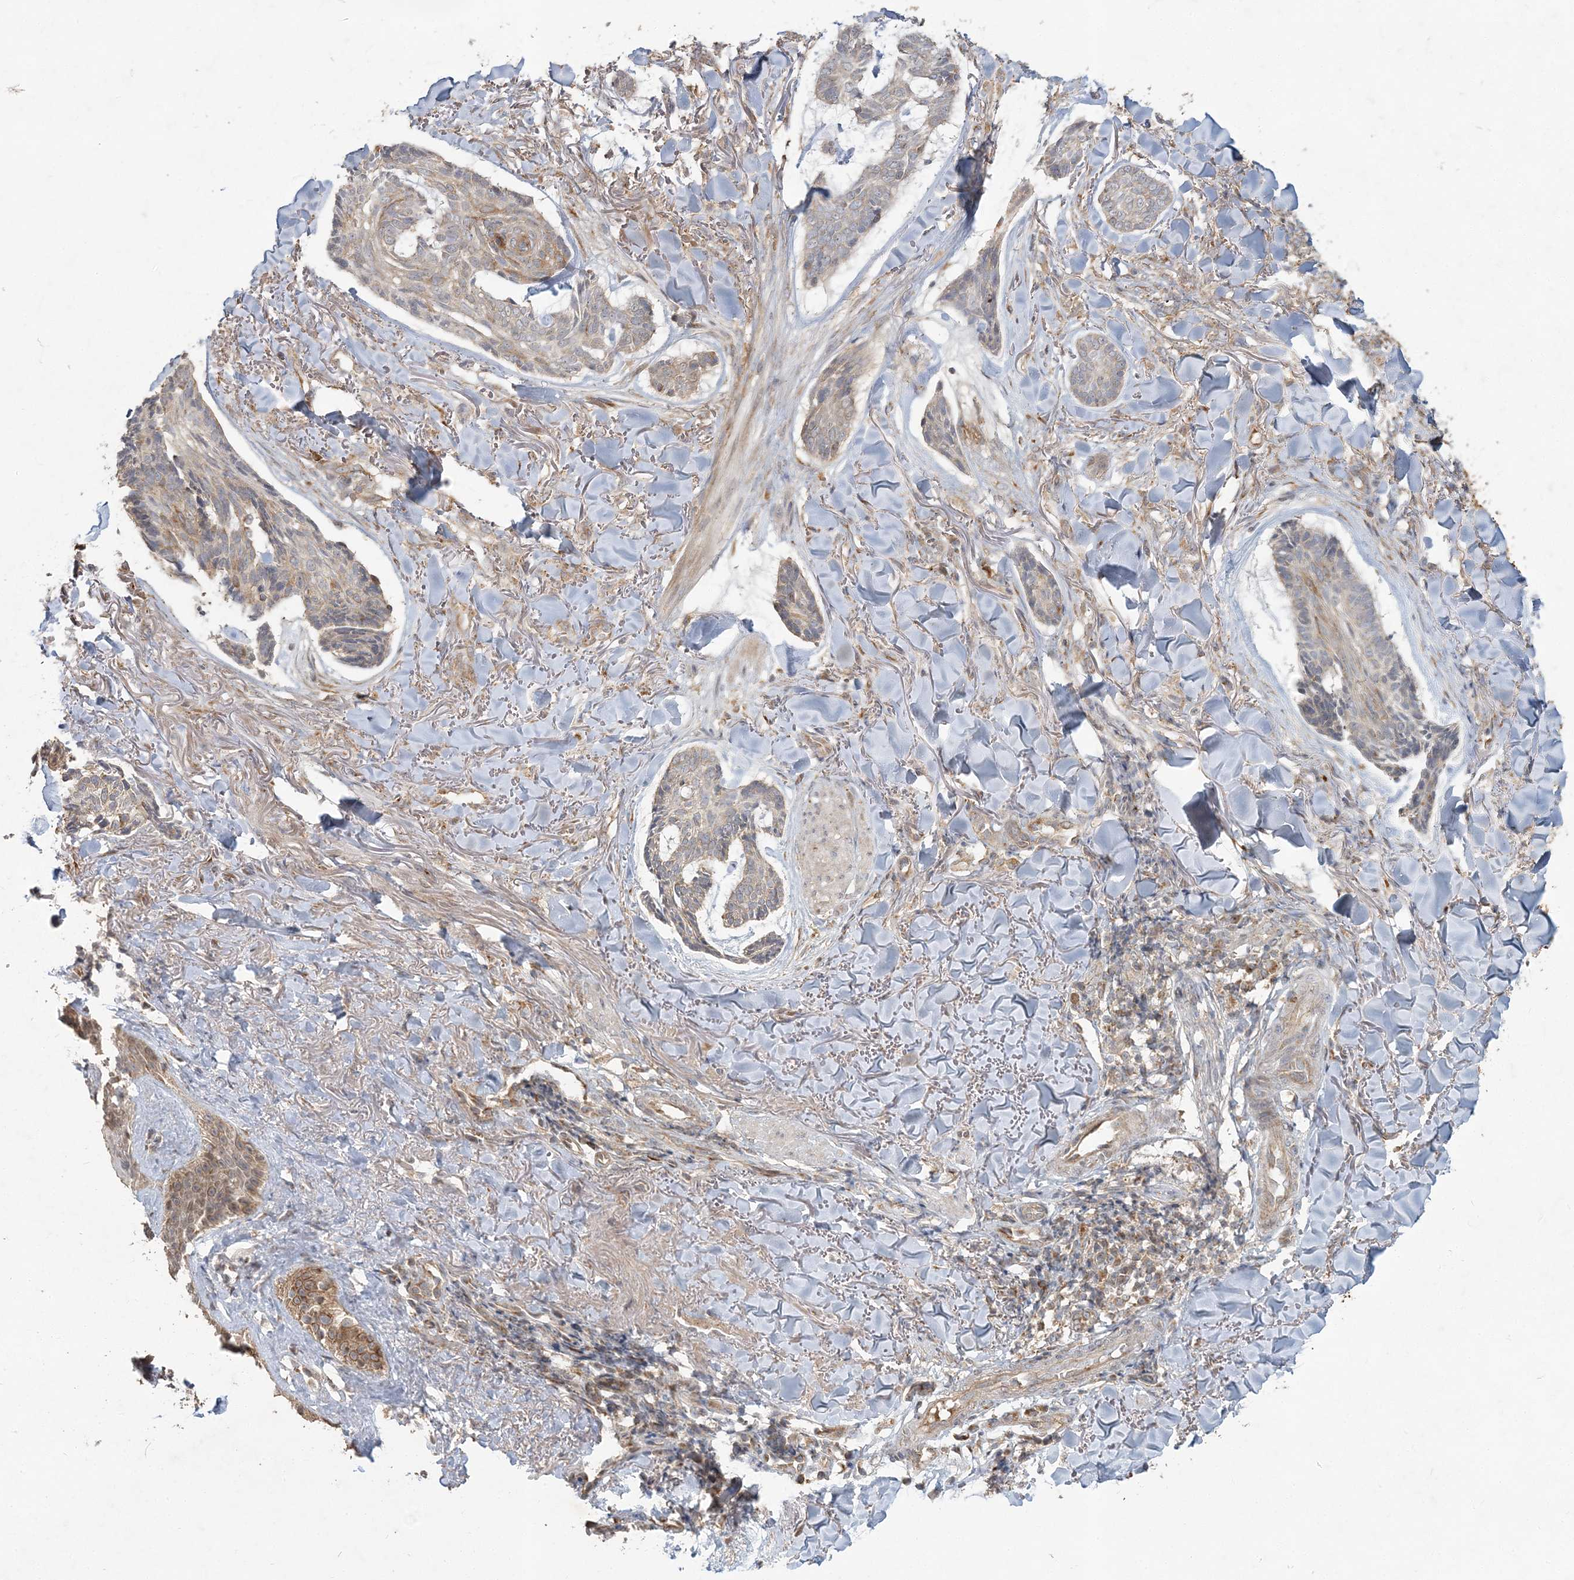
{"staining": {"intensity": "weak", "quantity": "<25%", "location": "cytoplasmic/membranous"}, "tissue": "skin cancer", "cell_type": "Tumor cells", "image_type": "cancer", "snomed": [{"axis": "morphology", "description": "Basal cell carcinoma"}, {"axis": "topography", "description": "Skin"}], "caption": "IHC photomicrograph of neoplastic tissue: skin cancer (basal cell carcinoma) stained with DAB demonstrates no significant protein expression in tumor cells.", "gene": "RAB14", "patient": {"sex": "male", "age": 43}}